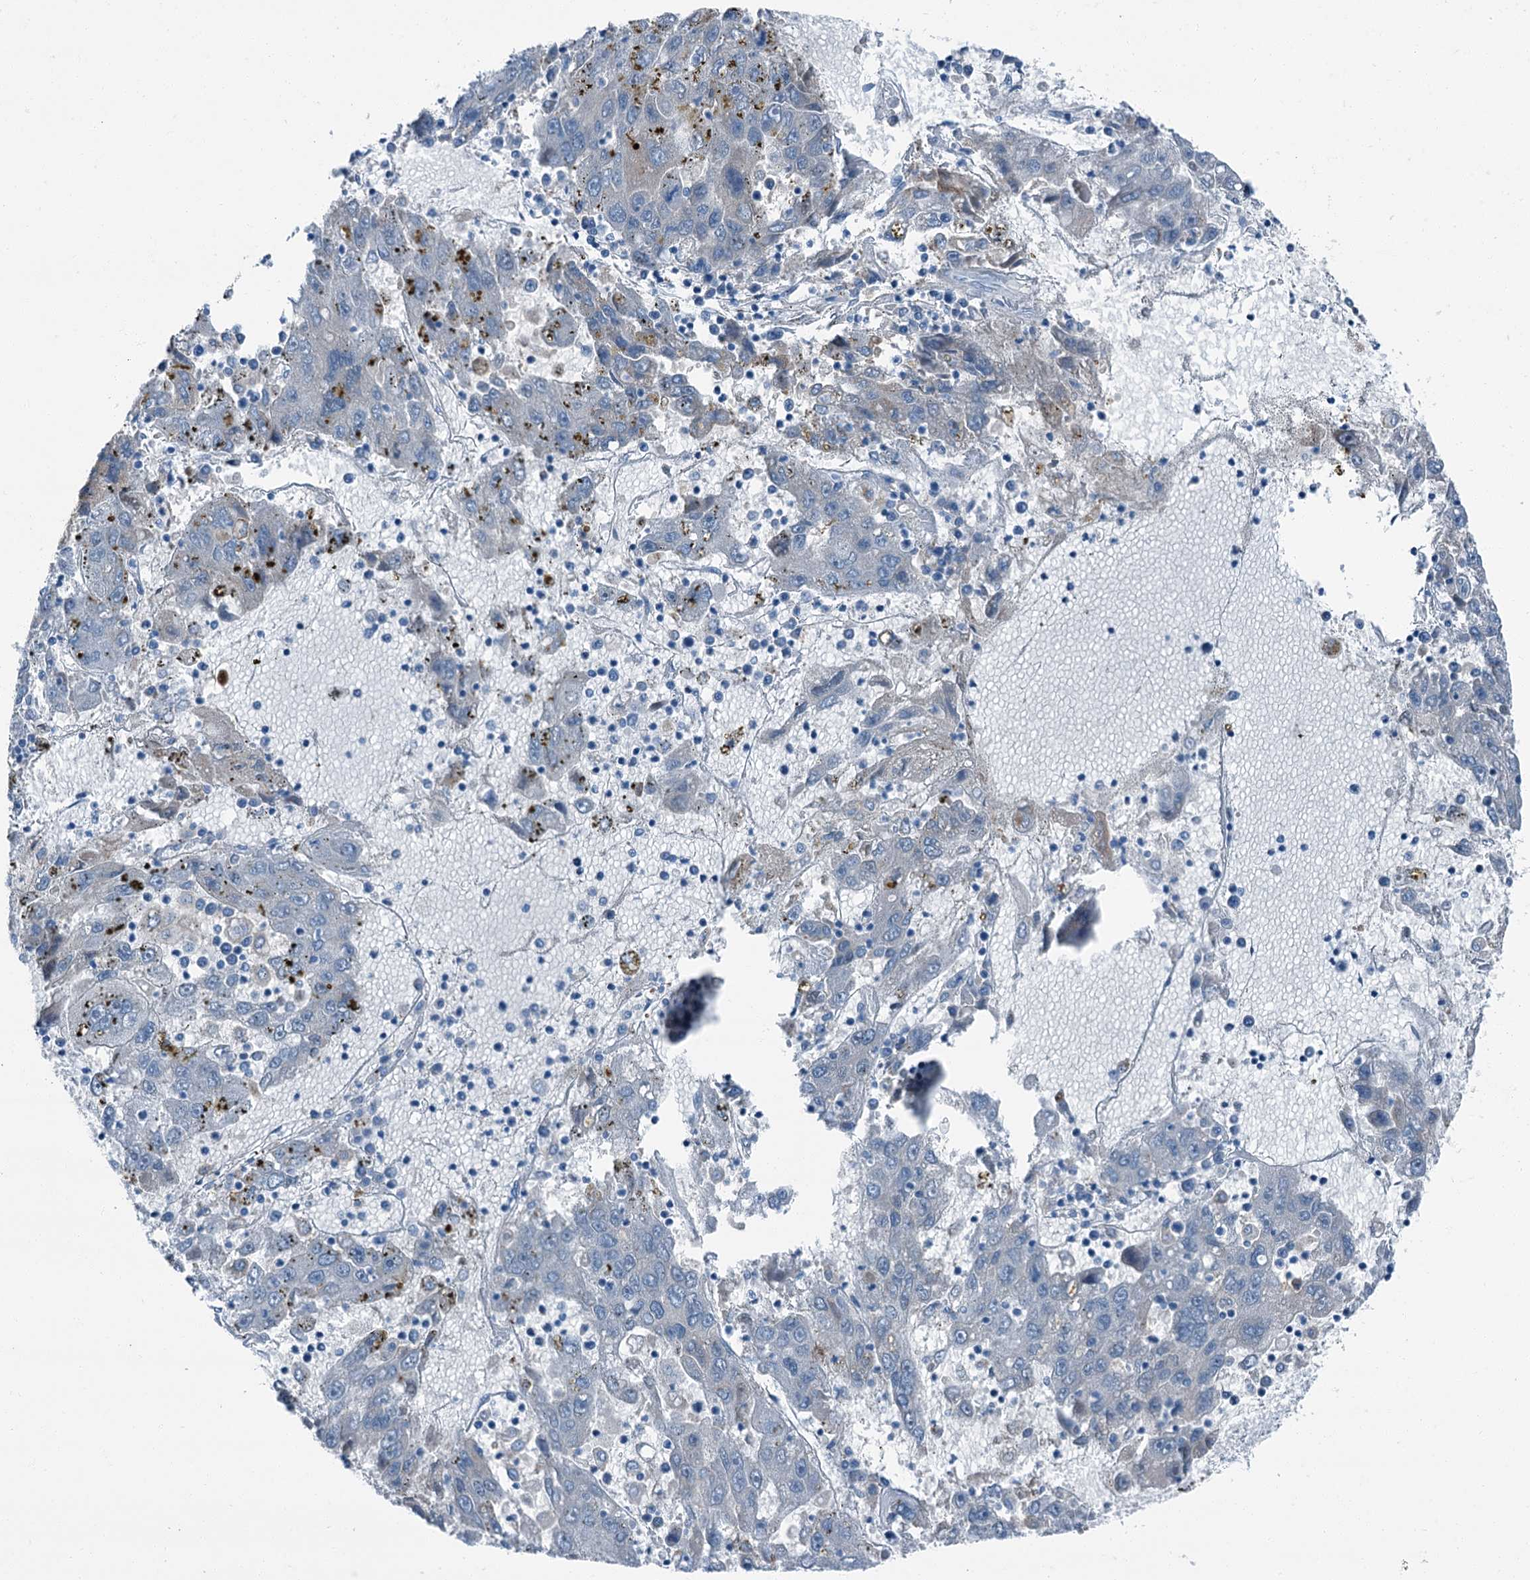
{"staining": {"intensity": "negative", "quantity": "none", "location": "none"}, "tissue": "liver cancer", "cell_type": "Tumor cells", "image_type": "cancer", "snomed": [{"axis": "morphology", "description": "Carcinoma, Hepatocellular, NOS"}, {"axis": "topography", "description": "Liver"}], "caption": "A micrograph of liver cancer (hepatocellular carcinoma) stained for a protein exhibits no brown staining in tumor cells.", "gene": "AXL", "patient": {"sex": "male", "age": 49}}